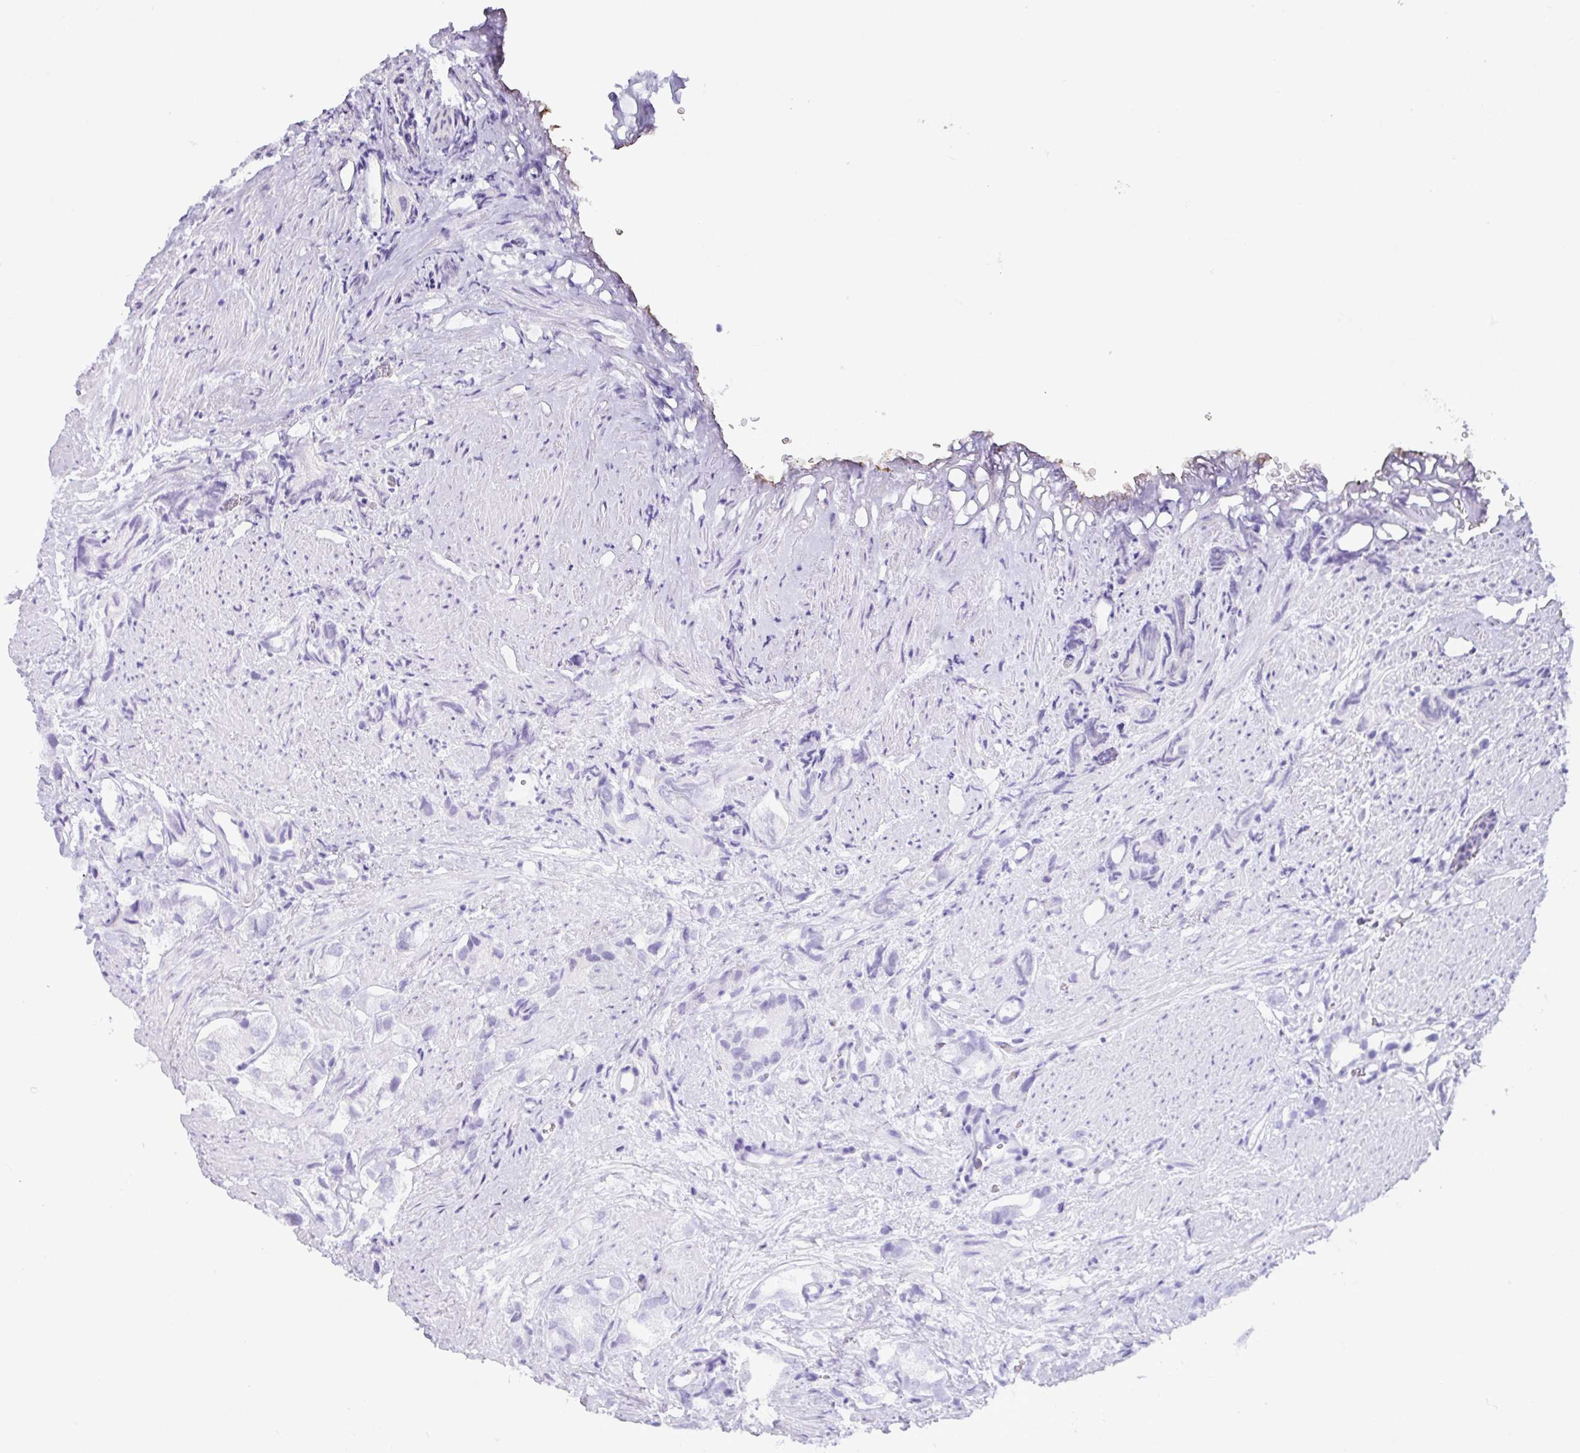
{"staining": {"intensity": "negative", "quantity": "none", "location": "none"}, "tissue": "prostate cancer", "cell_type": "Tumor cells", "image_type": "cancer", "snomed": [{"axis": "morphology", "description": "Adenocarcinoma, High grade"}, {"axis": "topography", "description": "Prostate"}], "caption": "Tumor cells show no significant expression in prostate cancer (high-grade adenocarcinoma).", "gene": "ZNF524", "patient": {"sex": "male", "age": 82}}